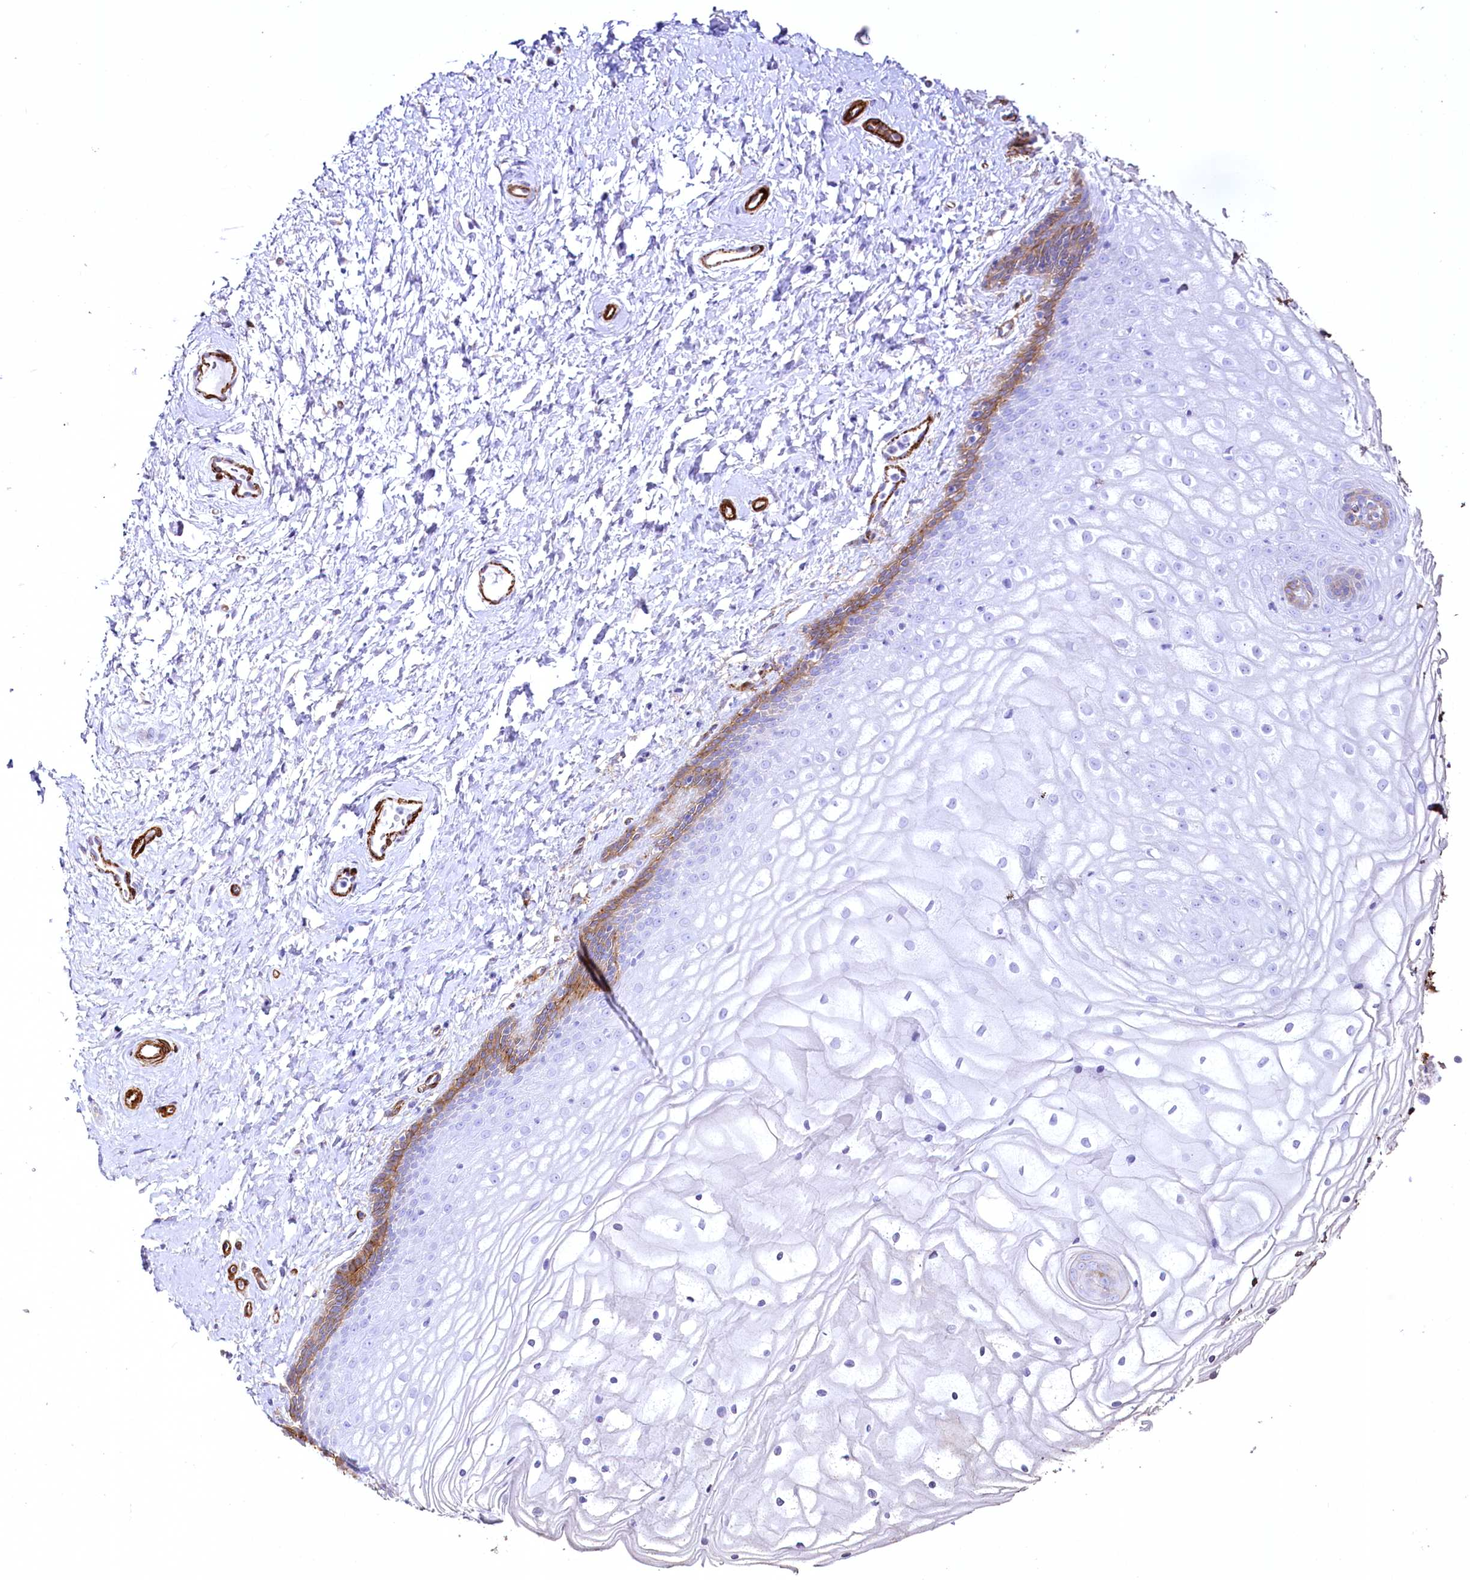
{"staining": {"intensity": "moderate", "quantity": "<25%", "location": "cytoplasmic/membranous"}, "tissue": "vagina", "cell_type": "Squamous epithelial cells", "image_type": "normal", "snomed": [{"axis": "morphology", "description": "Normal tissue, NOS"}, {"axis": "topography", "description": "Vagina"}, {"axis": "topography", "description": "Cervix"}], "caption": "Vagina stained for a protein (brown) reveals moderate cytoplasmic/membranous positive staining in about <25% of squamous epithelial cells.", "gene": "SYNPO2", "patient": {"sex": "female", "age": 40}}